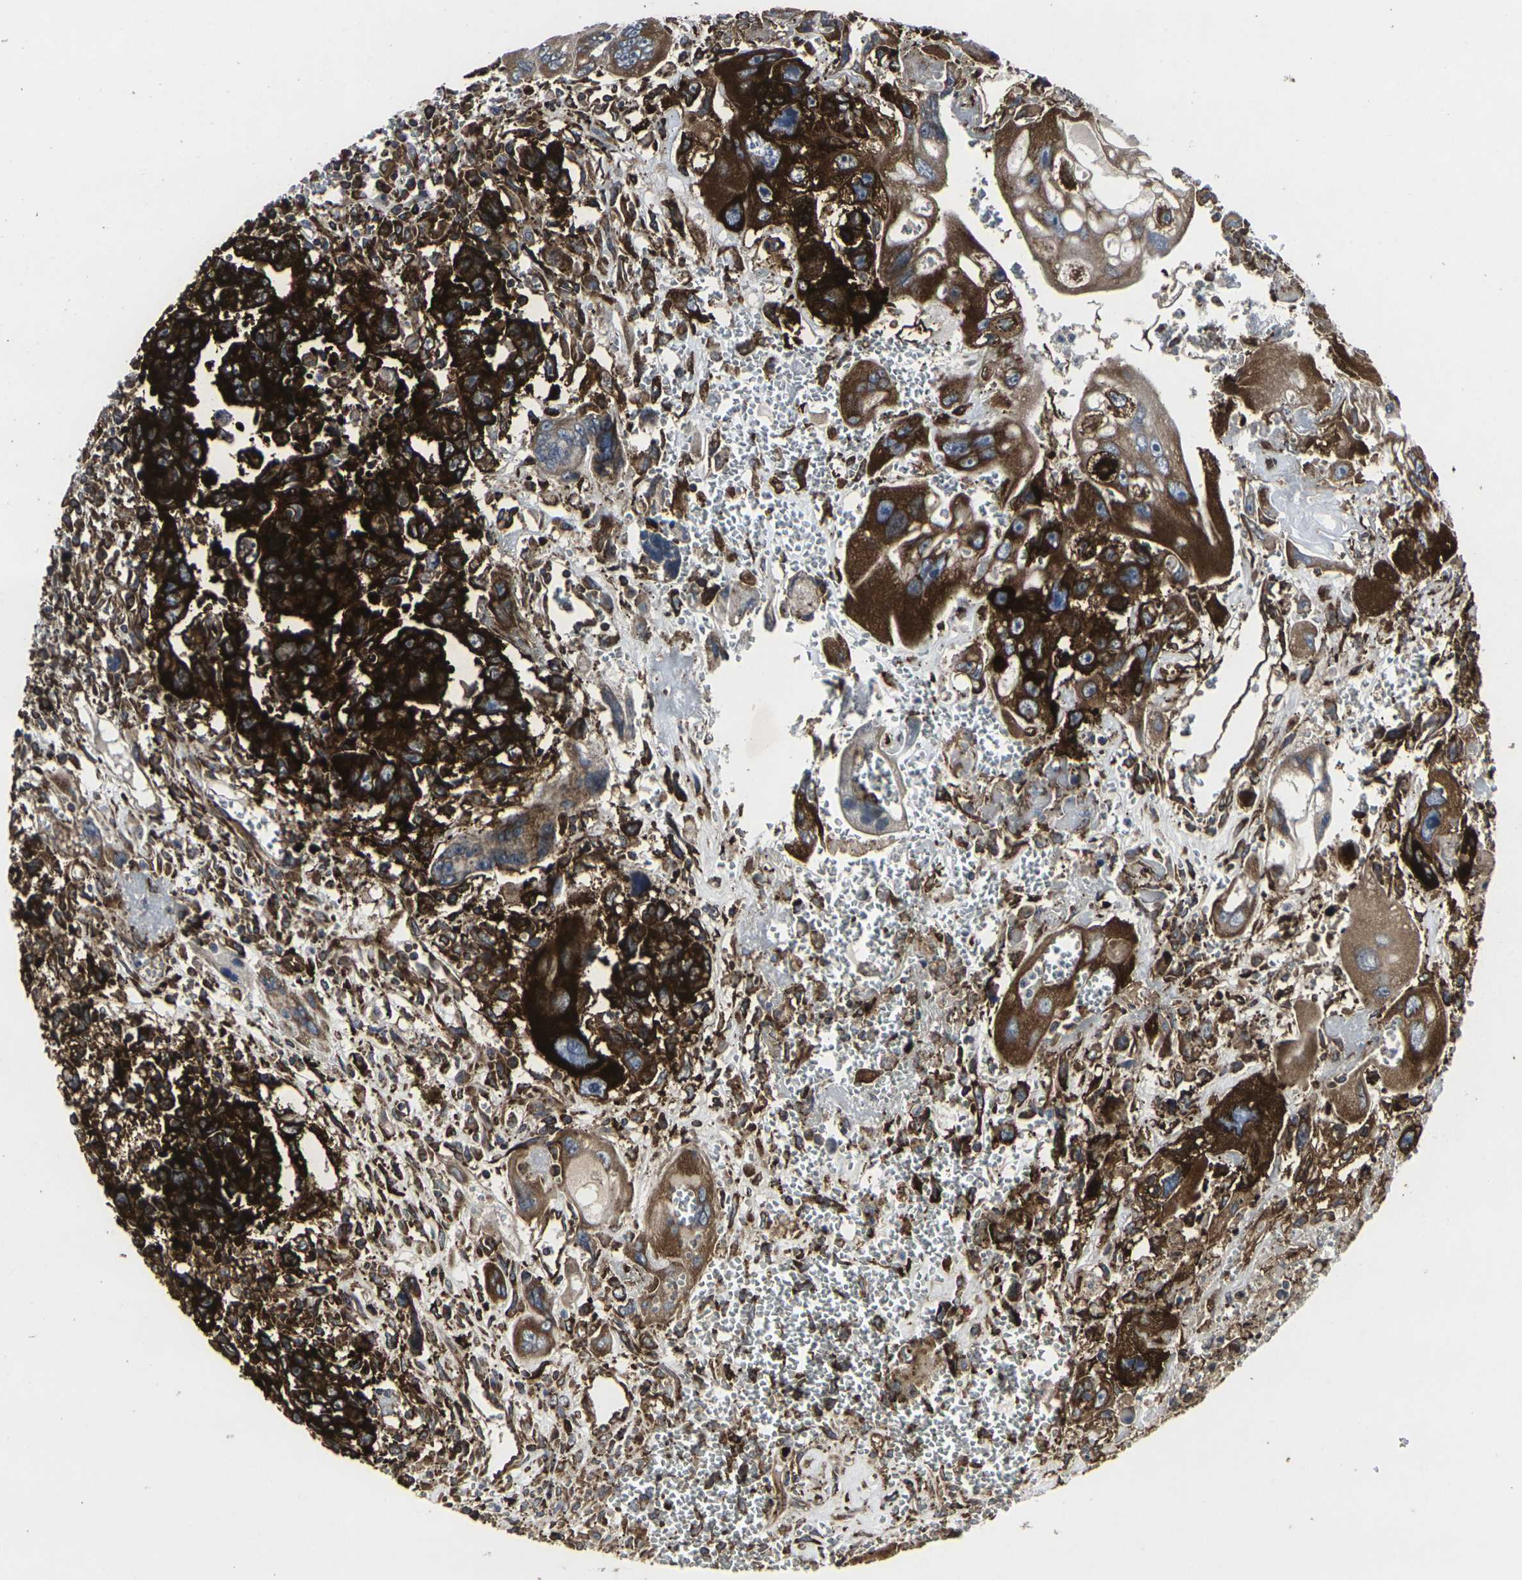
{"staining": {"intensity": "strong", "quantity": ">75%", "location": "cytoplasmic/membranous"}, "tissue": "testis cancer", "cell_type": "Tumor cells", "image_type": "cancer", "snomed": [{"axis": "morphology", "description": "Carcinoma, Embryonal, NOS"}, {"axis": "topography", "description": "Testis"}], "caption": "Immunohistochemistry photomicrograph of neoplastic tissue: human embryonal carcinoma (testis) stained using immunohistochemistry displays high levels of strong protein expression localized specifically in the cytoplasmic/membranous of tumor cells, appearing as a cytoplasmic/membranous brown color.", "gene": "MARCHF2", "patient": {"sex": "male", "age": 28}}